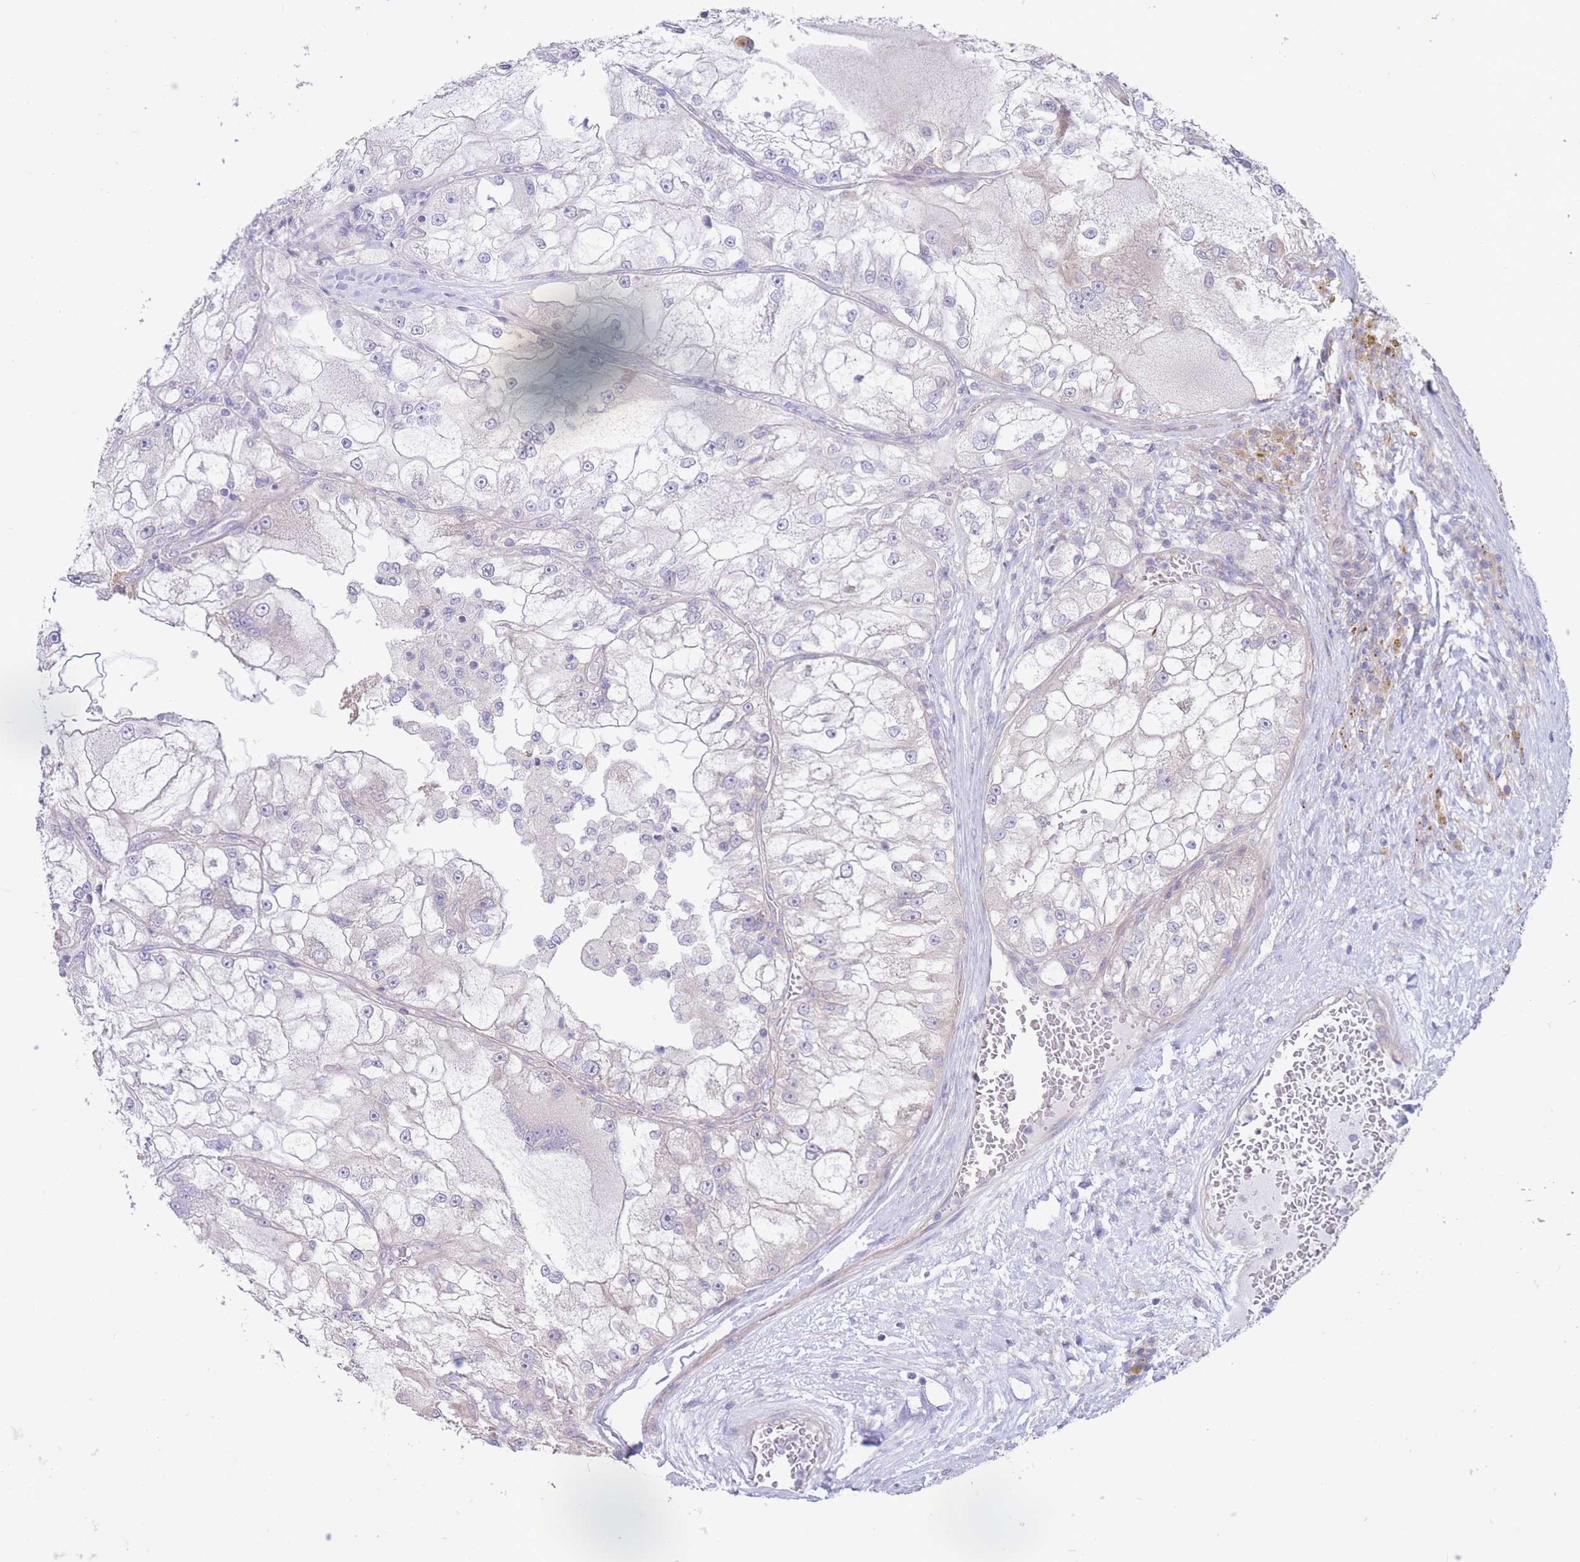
{"staining": {"intensity": "negative", "quantity": "none", "location": "none"}, "tissue": "renal cancer", "cell_type": "Tumor cells", "image_type": "cancer", "snomed": [{"axis": "morphology", "description": "Adenocarcinoma, NOS"}, {"axis": "topography", "description": "Kidney"}], "caption": "A high-resolution micrograph shows immunohistochemistry staining of renal cancer, which exhibits no significant staining in tumor cells. Brightfield microscopy of immunohistochemistry stained with DAB (3,3'-diaminobenzidine) (brown) and hematoxylin (blue), captured at high magnification.", "gene": "ALS2CL", "patient": {"sex": "female", "age": 72}}